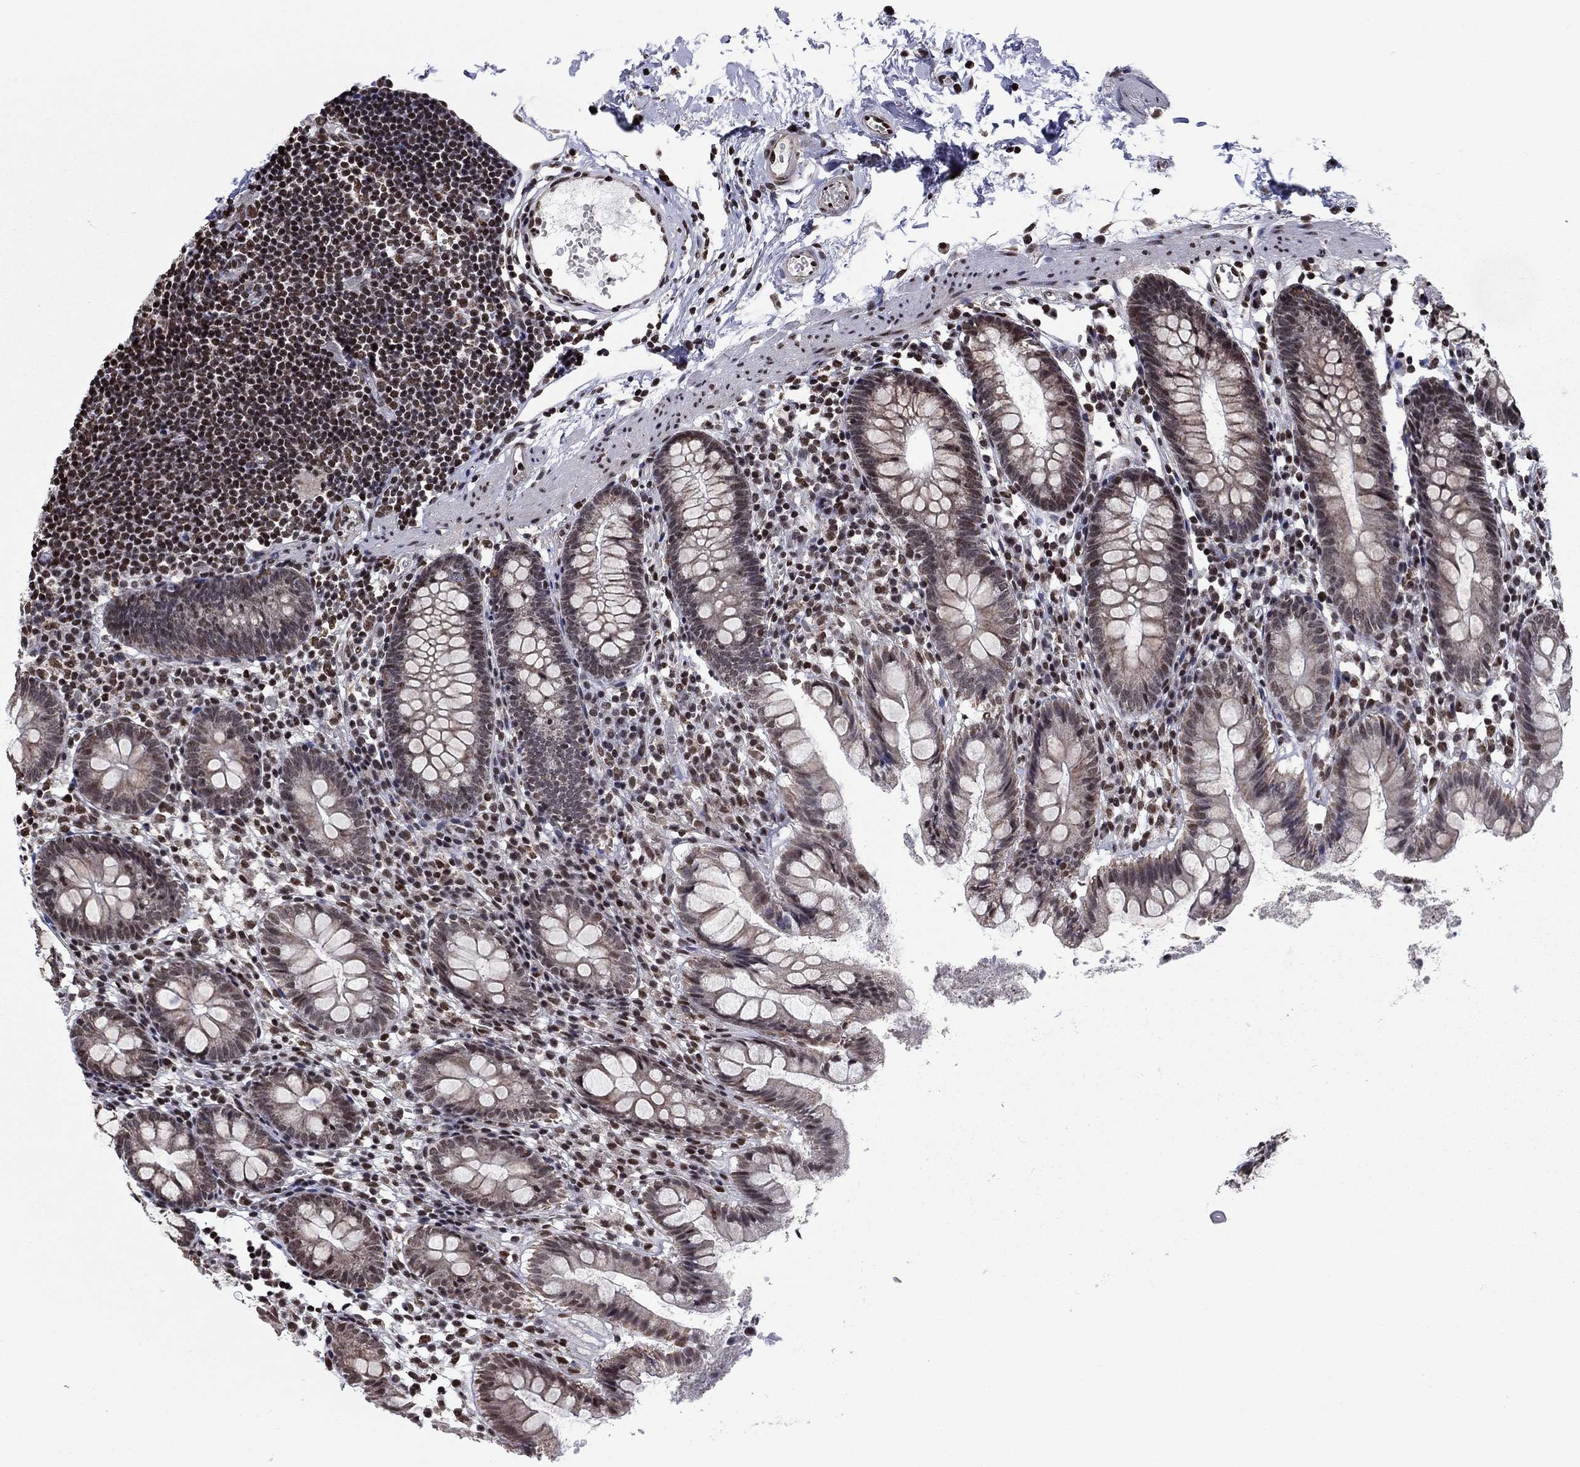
{"staining": {"intensity": "weak", "quantity": "<25%", "location": "cytoplasmic/membranous,nuclear"}, "tissue": "small intestine", "cell_type": "Glandular cells", "image_type": "normal", "snomed": [{"axis": "morphology", "description": "Normal tissue, NOS"}, {"axis": "topography", "description": "Small intestine"}], "caption": "Glandular cells are negative for brown protein staining in normal small intestine. (Stains: DAB (3,3'-diaminobenzidine) immunohistochemistry with hematoxylin counter stain, Microscopy: brightfield microscopy at high magnification).", "gene": "N4BP2", "patient": {"sex": "female", "age": 90}}